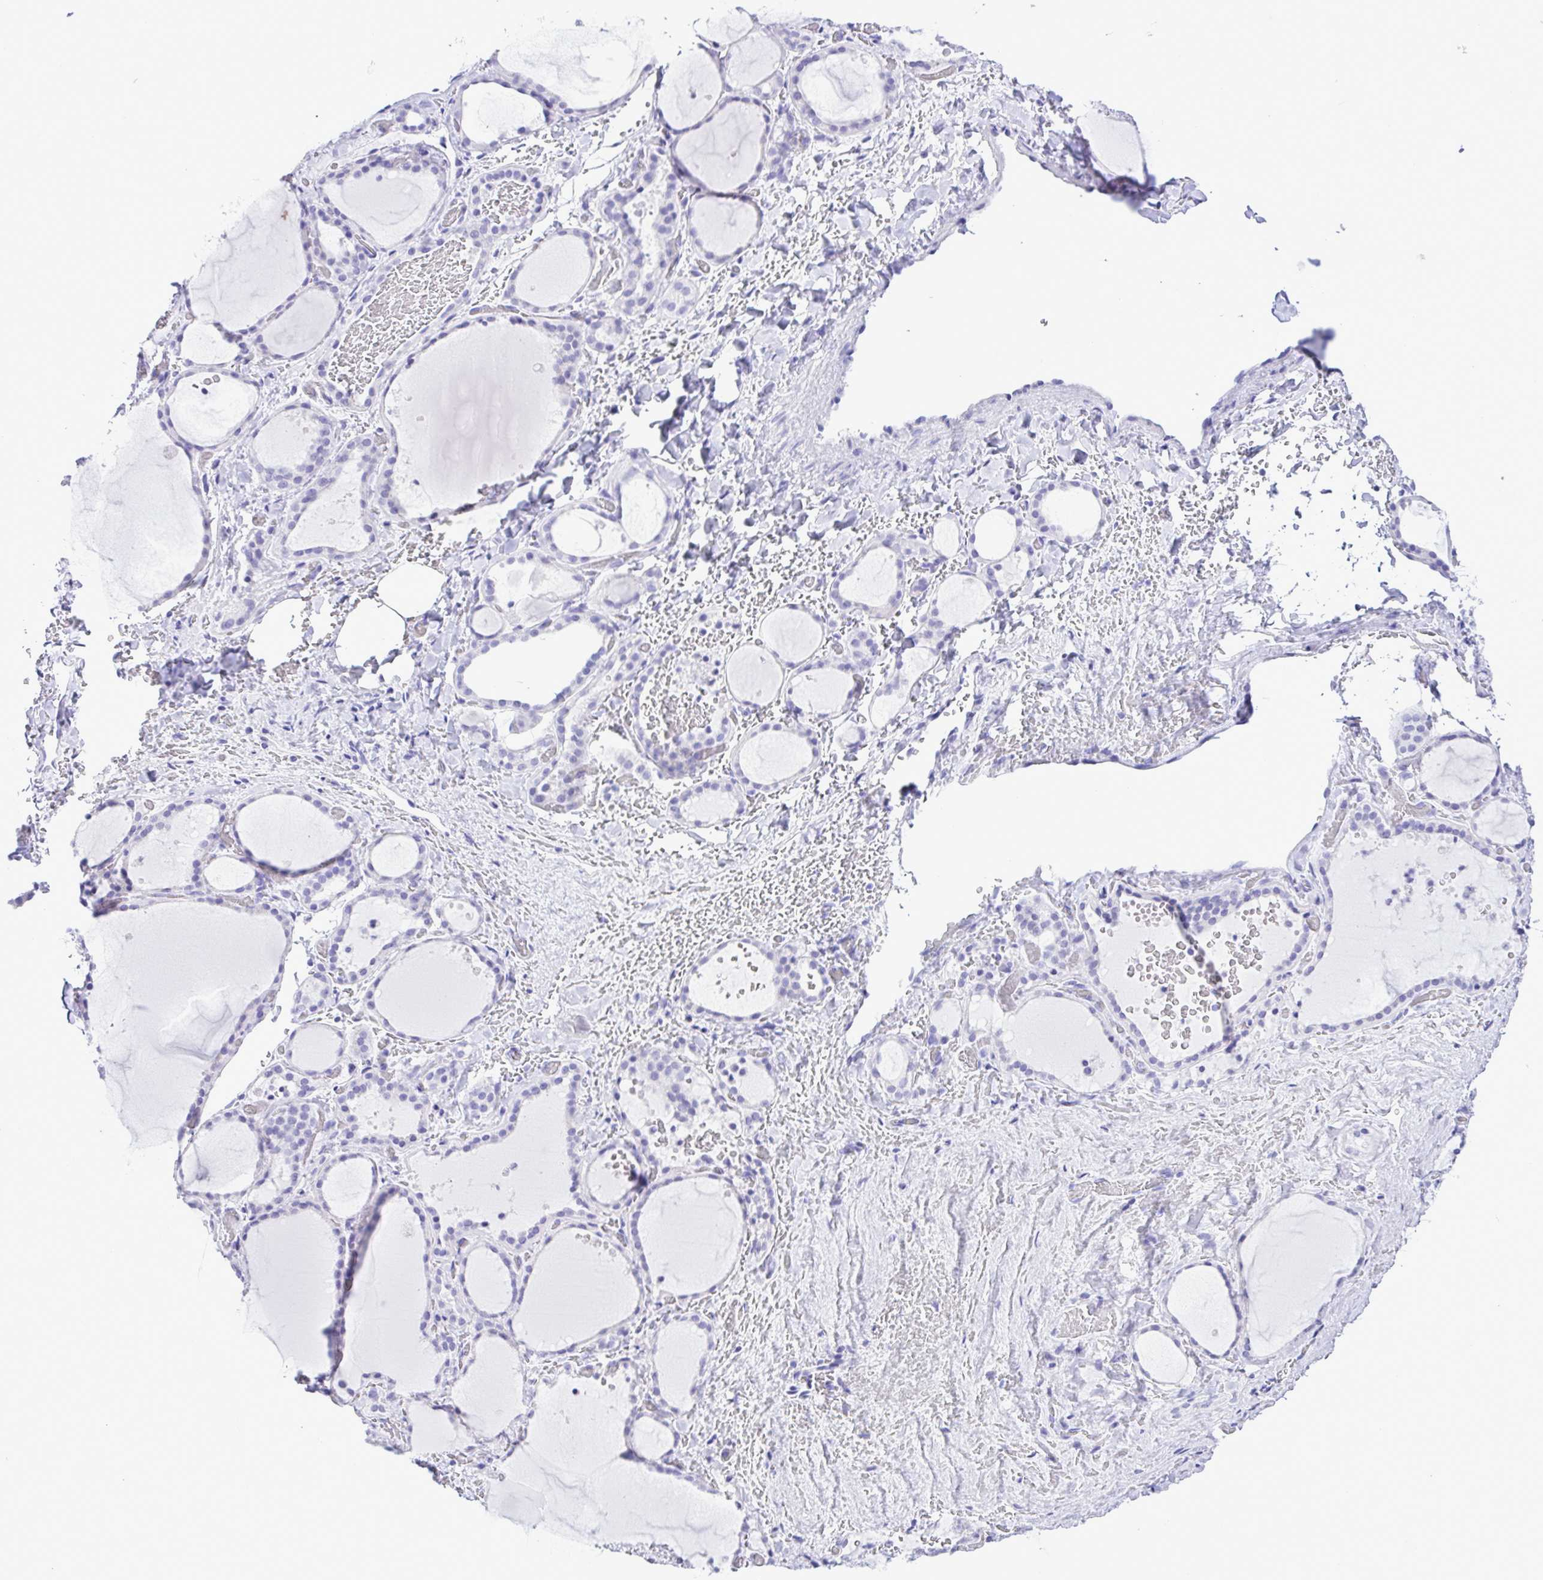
{"staining": {"intensity": "negative", "quantity": "none", "location": "none"}, "tissue": "thyroid gland", "cell_type": "Glandular cells", "image_type": "normal", "snomed": [{"axis": "morphology", "description": "Normal tissue, NOS"}, {"axis": "topography", "description": "Thyroid gland"}], "caption": "Histopathology image shows no significant protein expression in glandular cells of benign thyroid gland. Brightfield microscopy of immunohistochemistry stained with DAB (brown) and hematoxylin (blue), captured at high magnification.", "gene": "CASP14", "patient": {"sex": "female", "age": 36}}